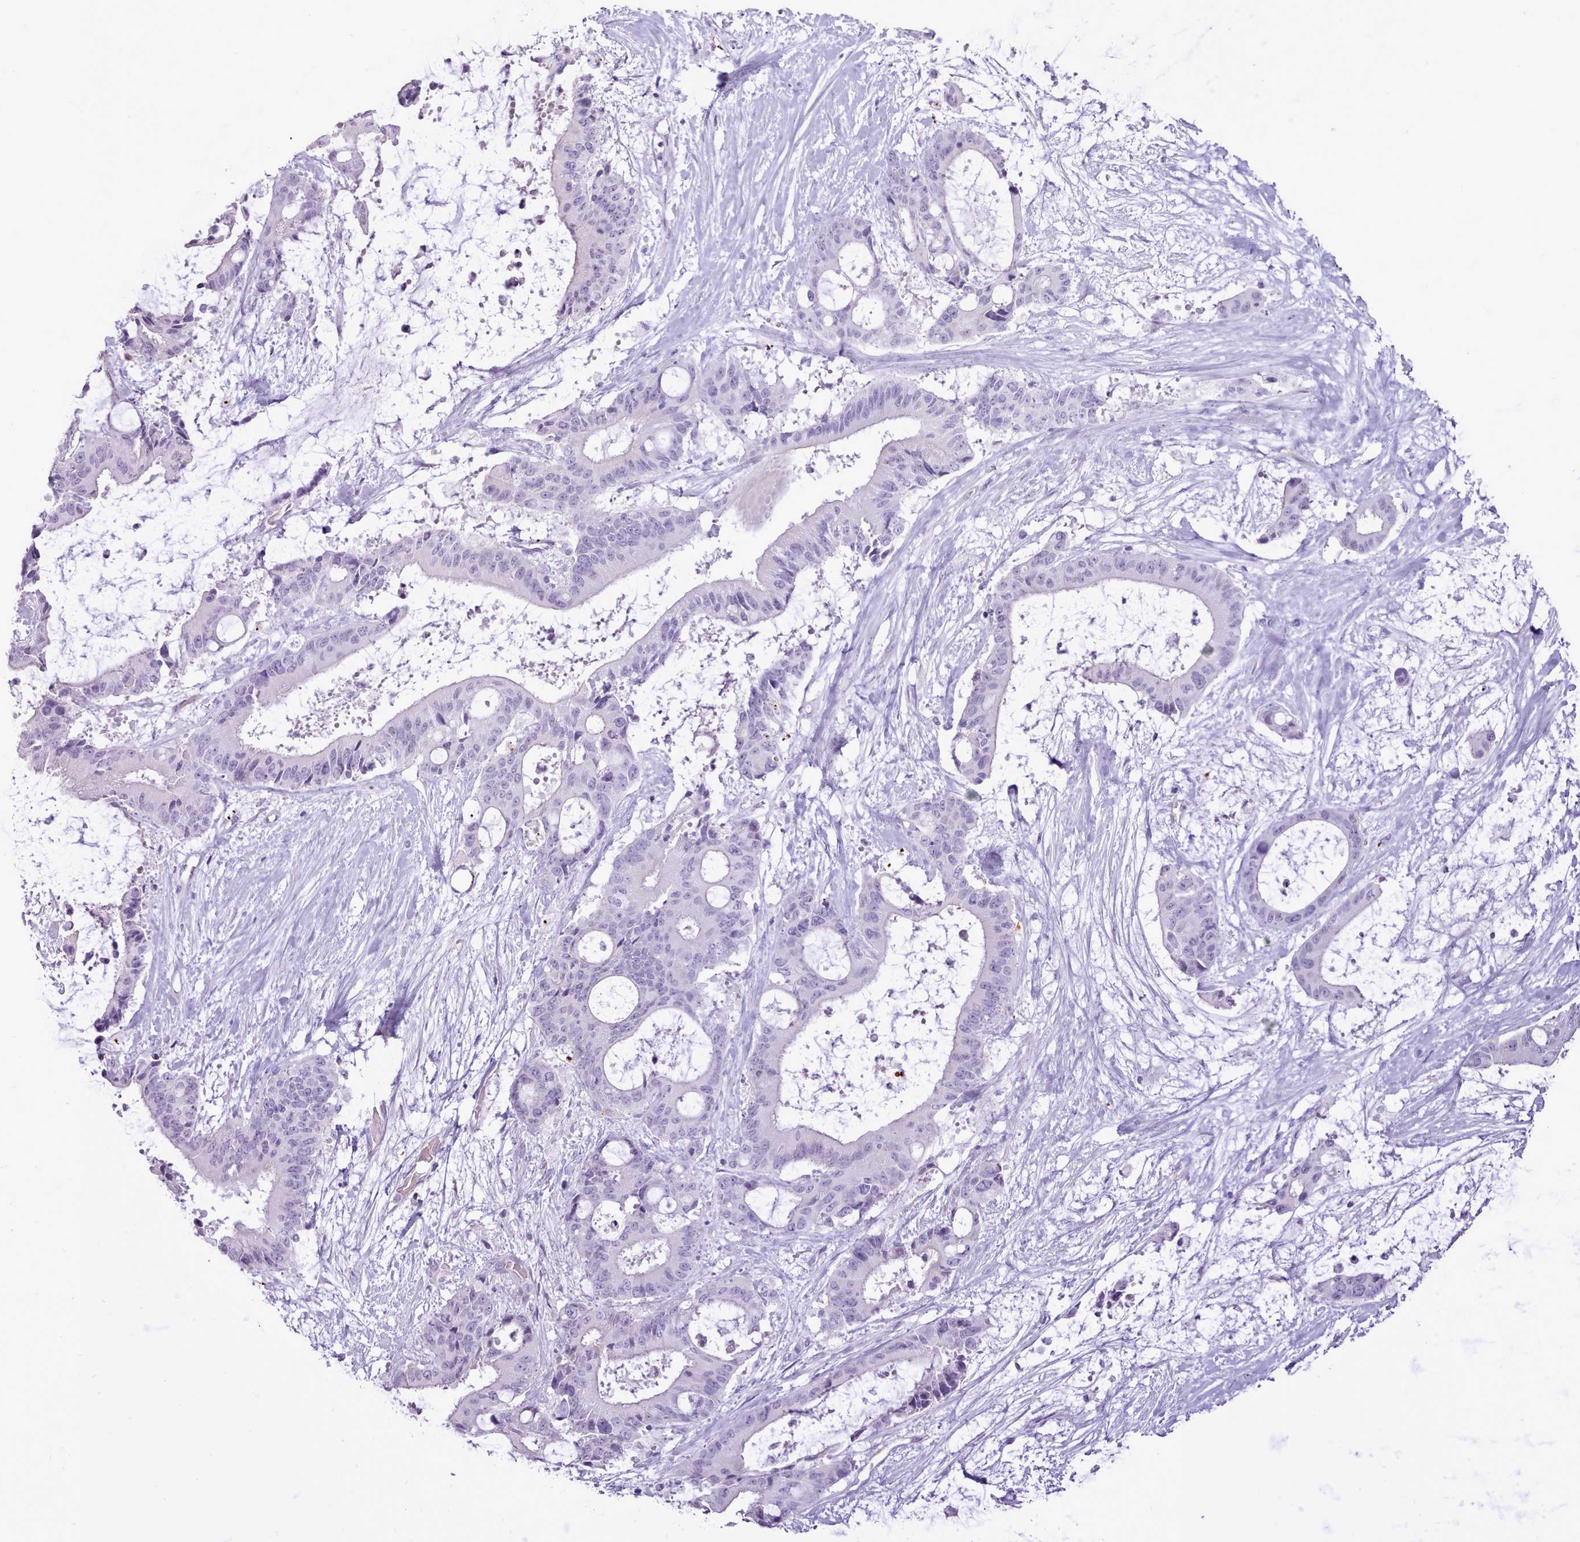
{"staining": {"intensity": "negative", "quantity": "none", "location": "none"}, "tissue": "liver cancer", "cell_type": "Tumor cells", "image_type": "cancer", "snomed": [{"axis": "morphology", "description": "Normal tissue, NOS"}, {"axis": "morphology", "description": "Cholangiocarcinoma"}, {"axis": "topography", "description": "Liver"}, {"axis": "topography", "description": "Peripheral nerve tissue"}], "caption": "This is an IHC histopathology image of human liver cancer. There is no positivity in tumor cells.", "gene": "ATRAID", "patient": {"sex": "female", "age": 73}}